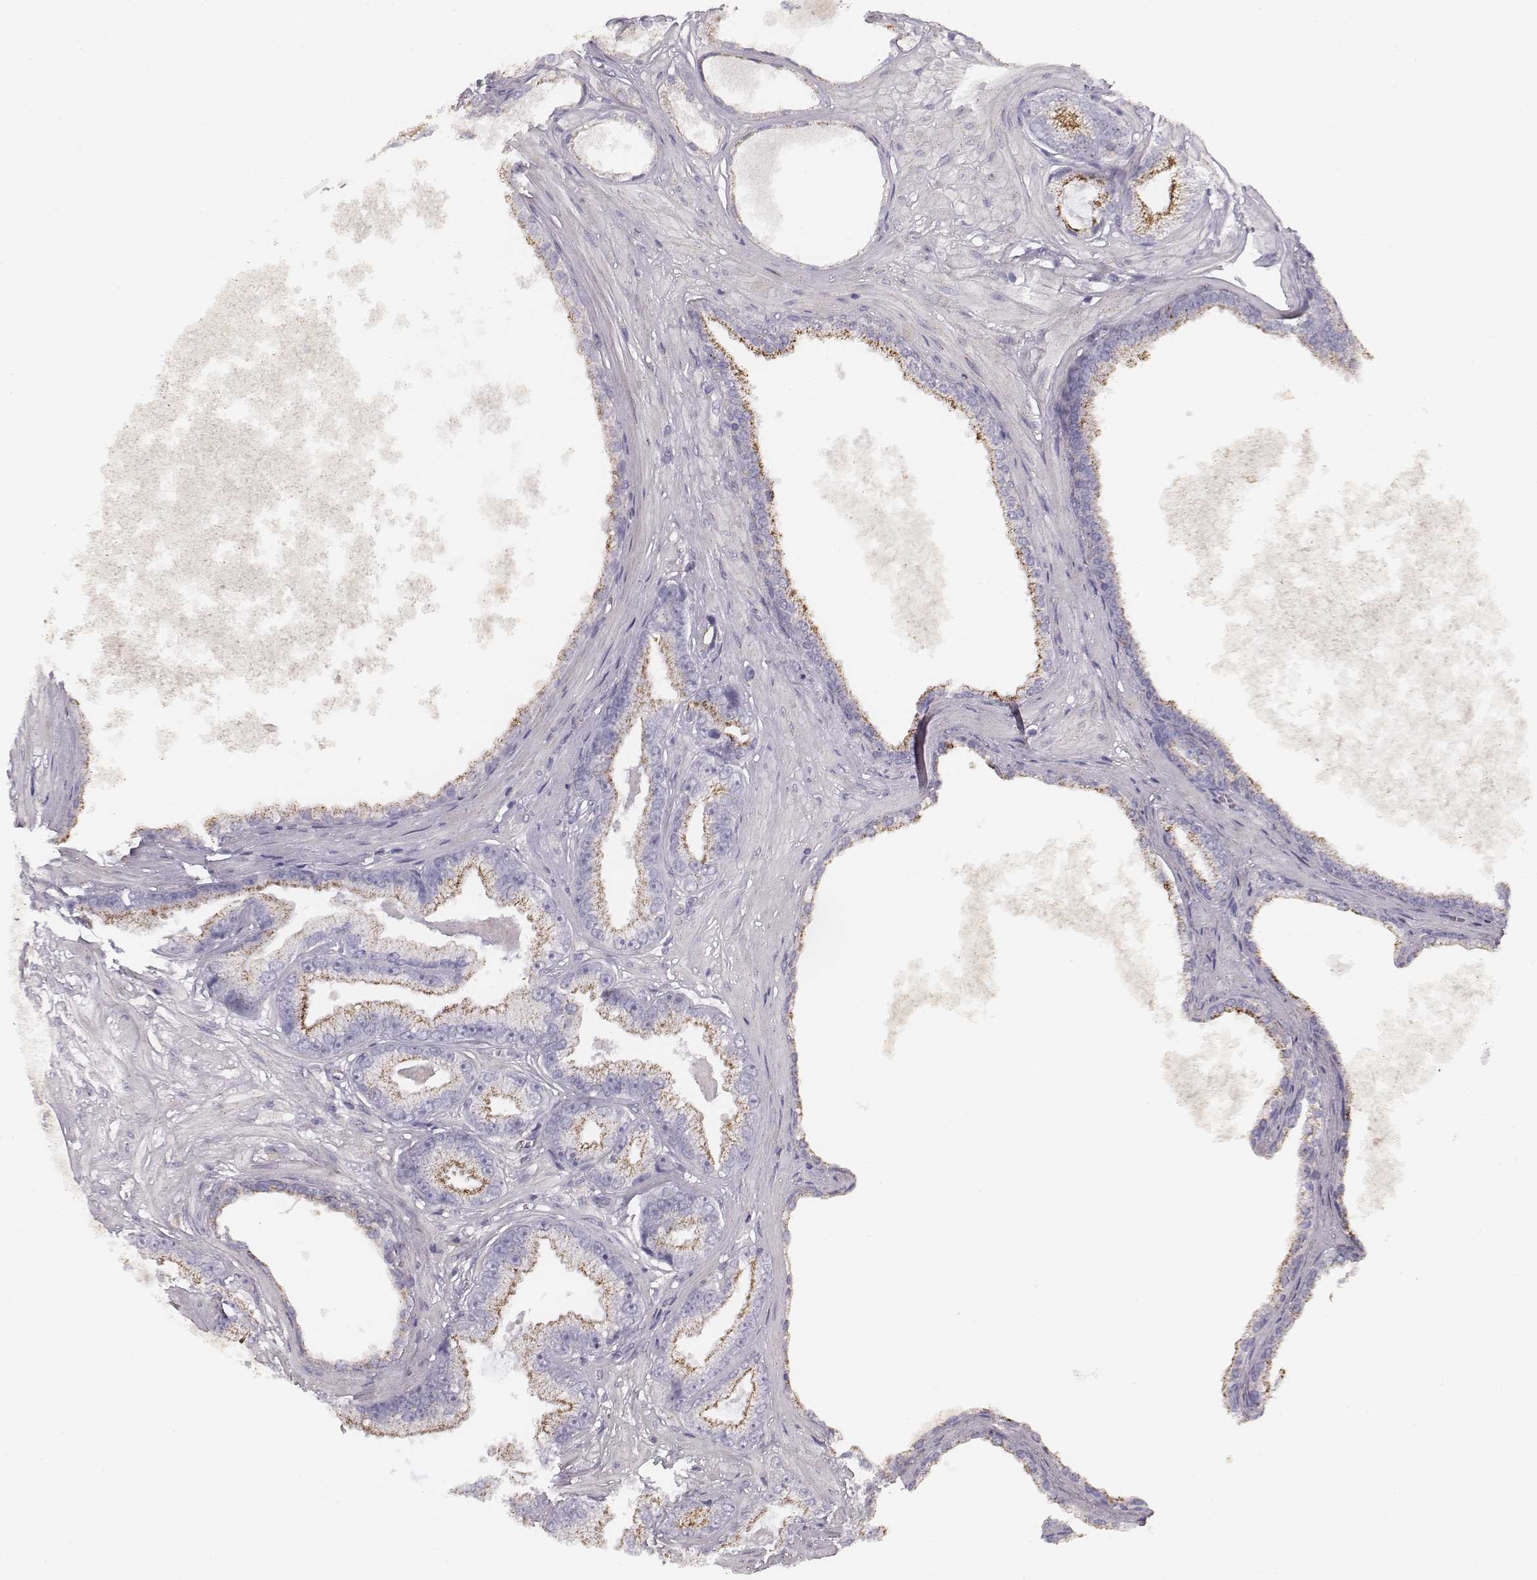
{"staining": {"intensity": "moderate", "quantity": ">75%", "location": "cytoplasmic/membranous"}, "tissue": "prostate cancer", "cell_type": "Tumor cells", "image_type": "cancer", "snomed": [{"axis": "morphology", "description": "Adenocarcinoma, Low grade"}, {"axis": "topography", "description": "Prostate"}], "caption": "Human adenocarcinoma (low-grade) (prostate) stained for a protein (brown) reveals moderate cytoplasmic/membranous positive staining in about >75% of tumor cells.", "gene": "ABCD3", "patient": {"sex": "male", "age": 64}}